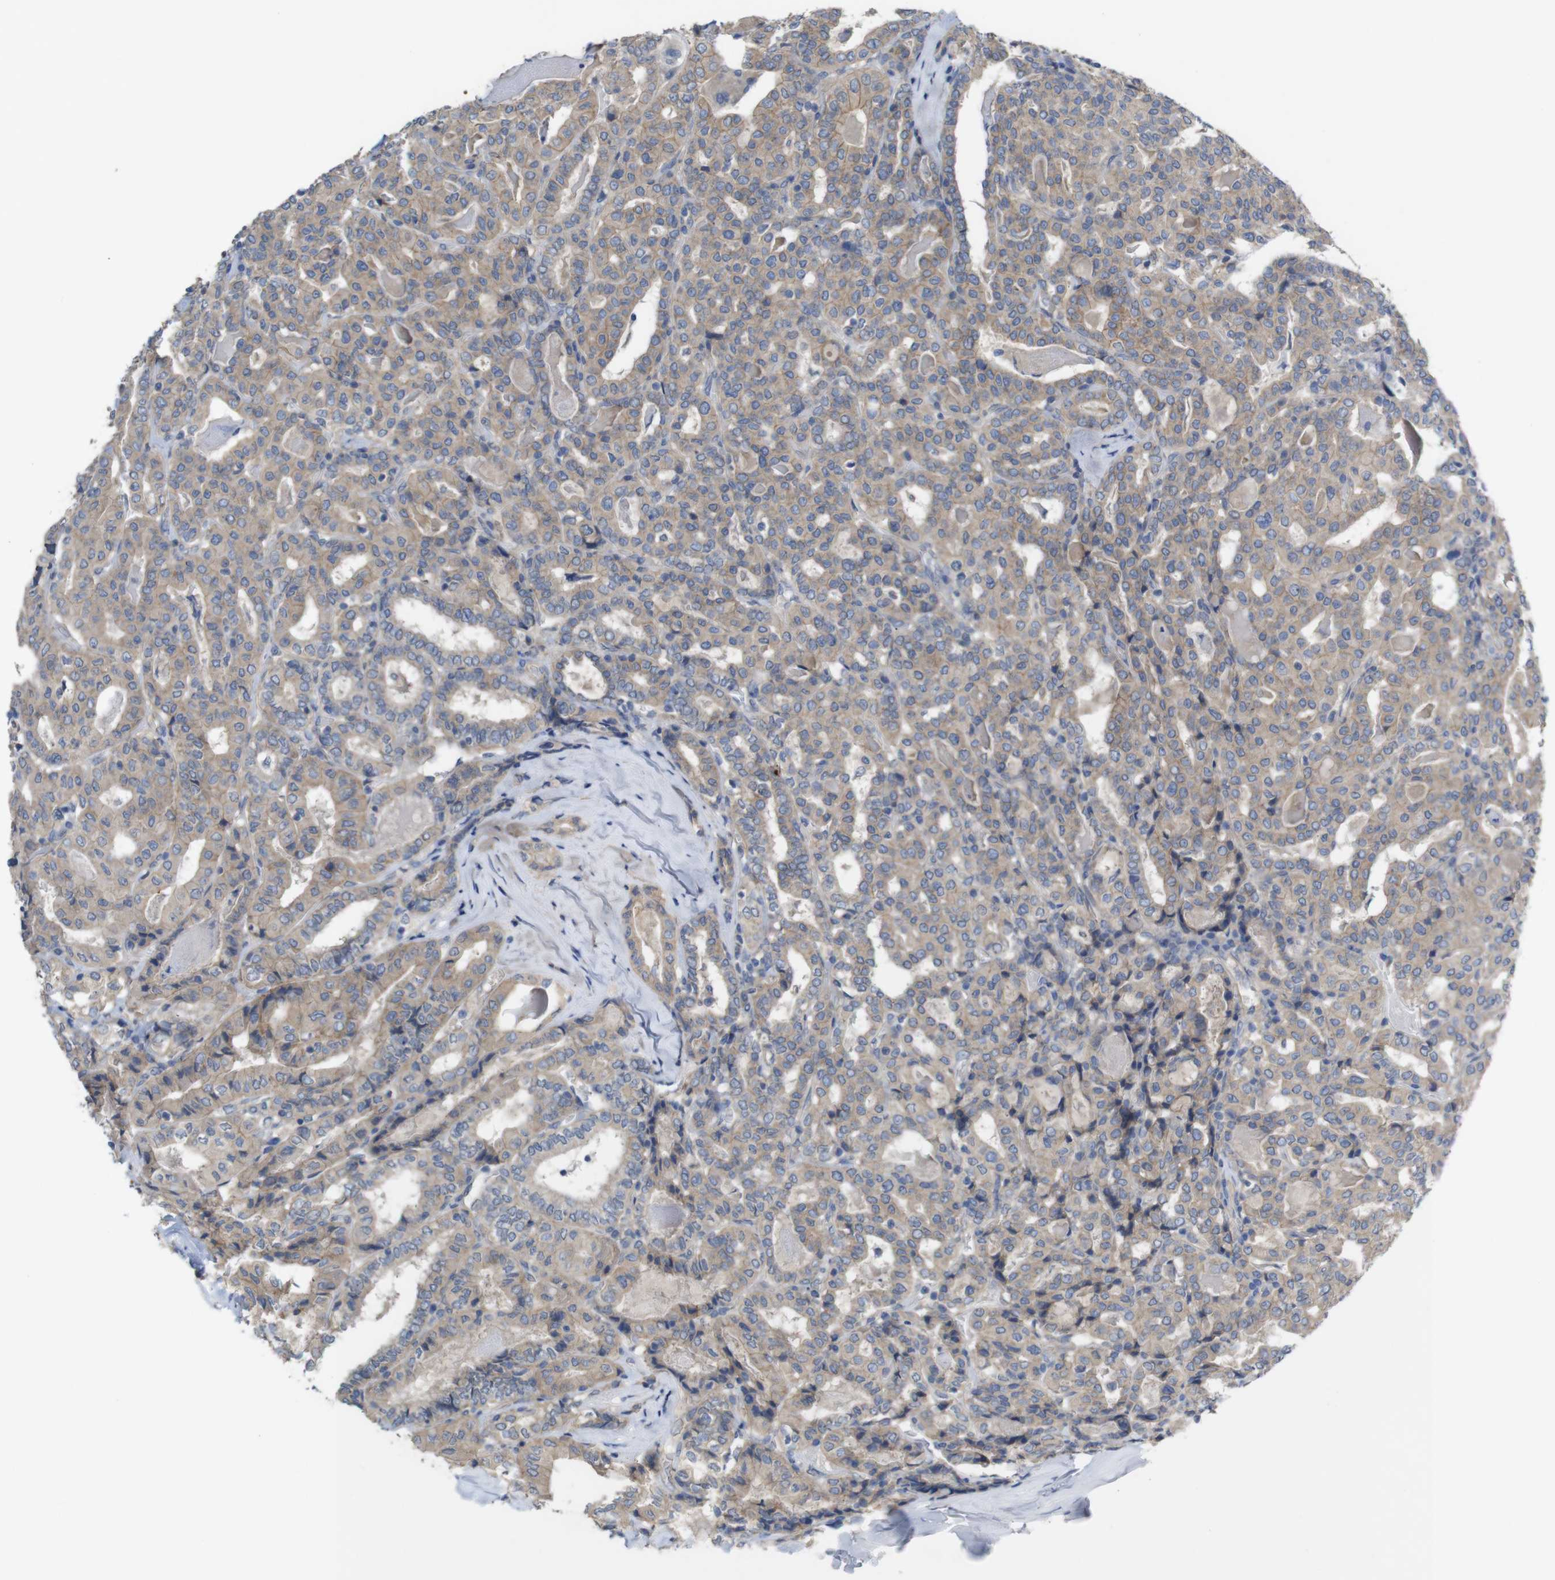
{"staining": {"intensity": "weak", "quantity": ">75%", "location": "cytoplasmic/membranous"}, "tissue": "thyroid cancer", "cell_type": "Tumor cells", "image_type": "cancer", "snomed": [{"axis": "morphology", "description": "Papillary adenocarcinoma, NOS"}, {"axis": "topography", "description": "Thyroid gland"}], "caption": "Weak cytoplasmic/membranous expression is seen in approximately >75% of tumor cells in thyroid cancer (papillary adenocarcinoma).", "gene": "KIDINS220", "patient": {"sex": "female", "age": 42}}